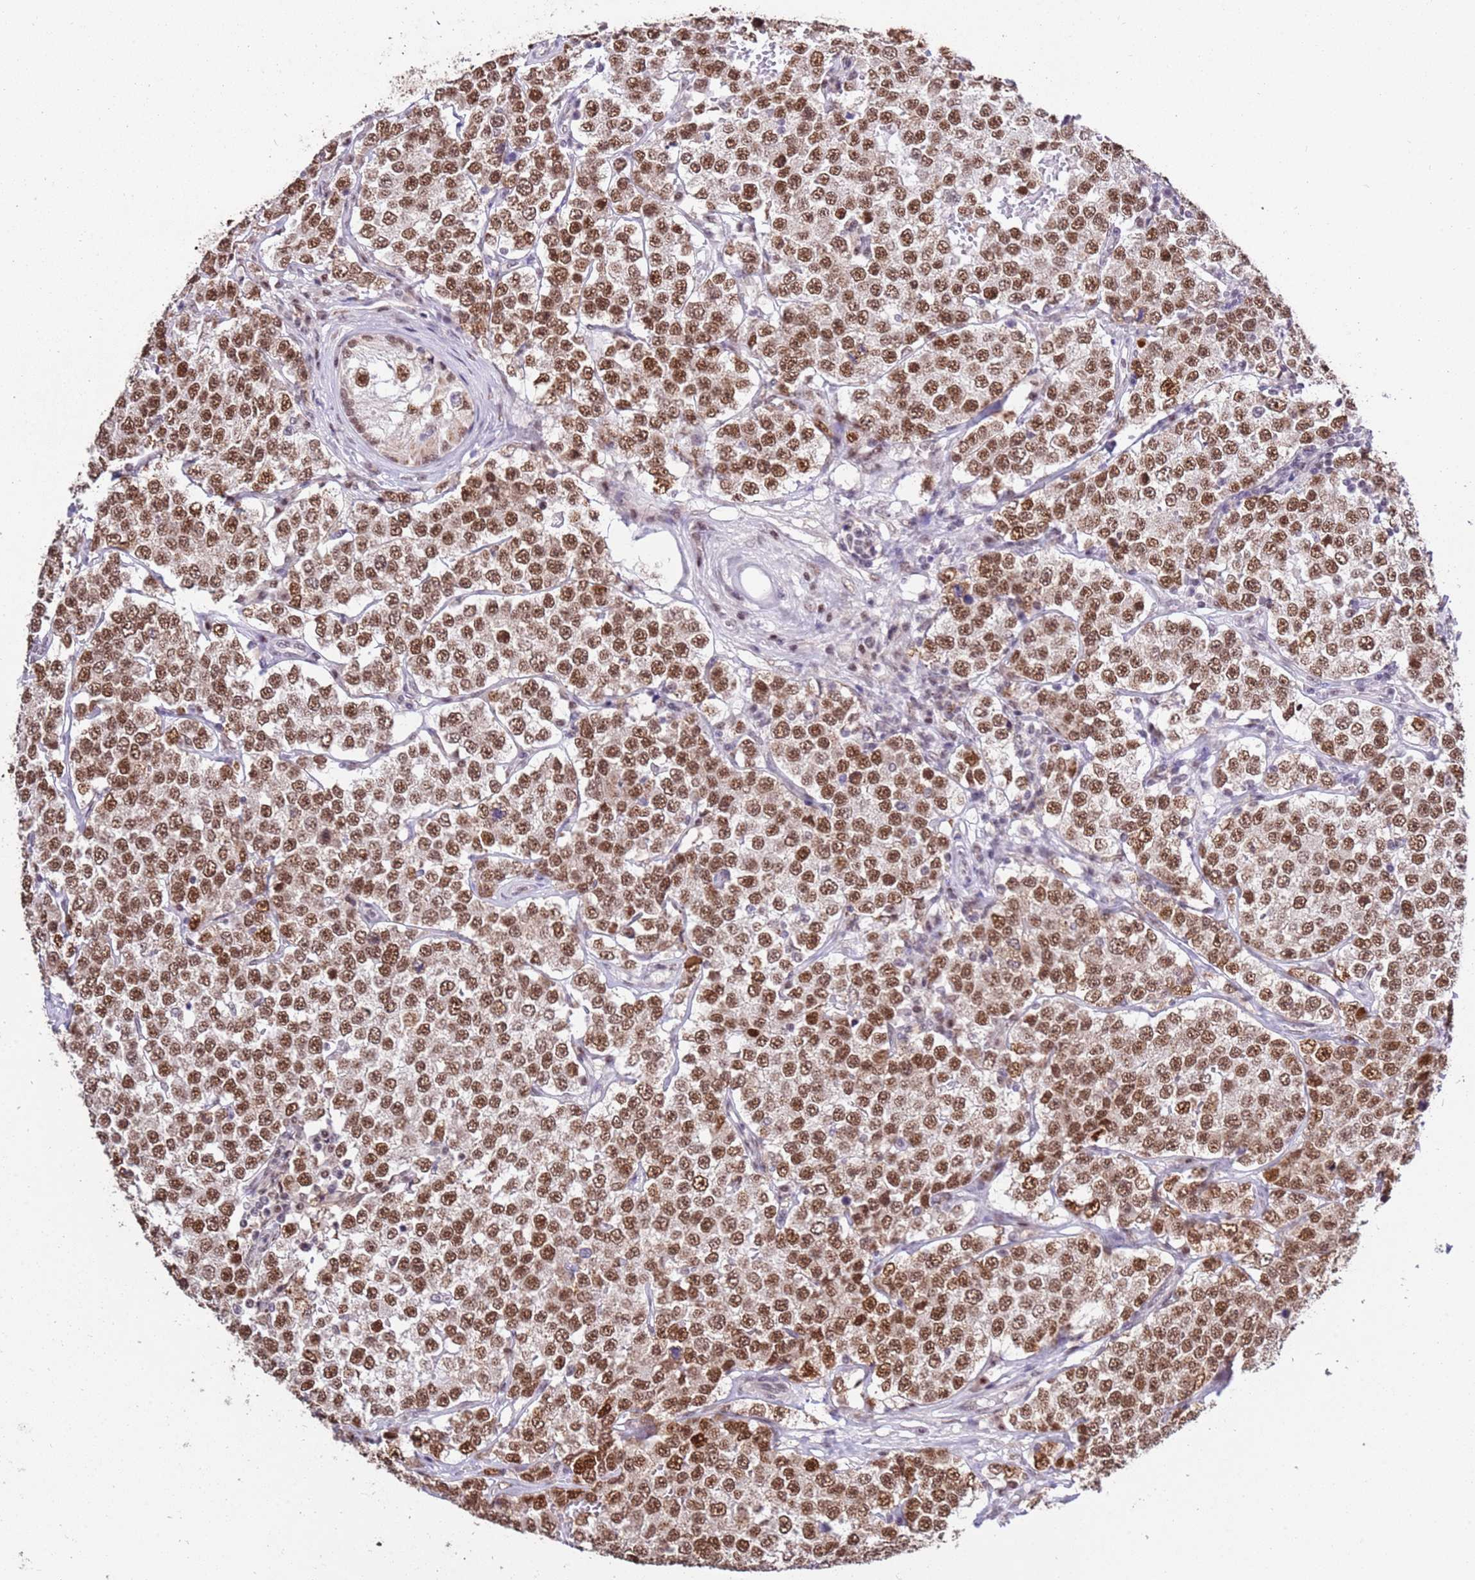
{"staining": {"intensity": "moderate", "quantity": ">75%", "location": "nuclear"}, "tissue": "testis cancer", "cell_type": "Tumor cells", "image_type": "cancer", "snomed": [{"axis": "morphology", "description": "Seminoma, NOS"}, {"axis": "topography", "description": "Testis"}], "caption": "Testis seminoma stained with a brown dye exhibits moderate nuclear positive positivity in about >75% of tumor cells.", "gene": "AKAP8L", "patient": {"sex": "male", "age": 34}}